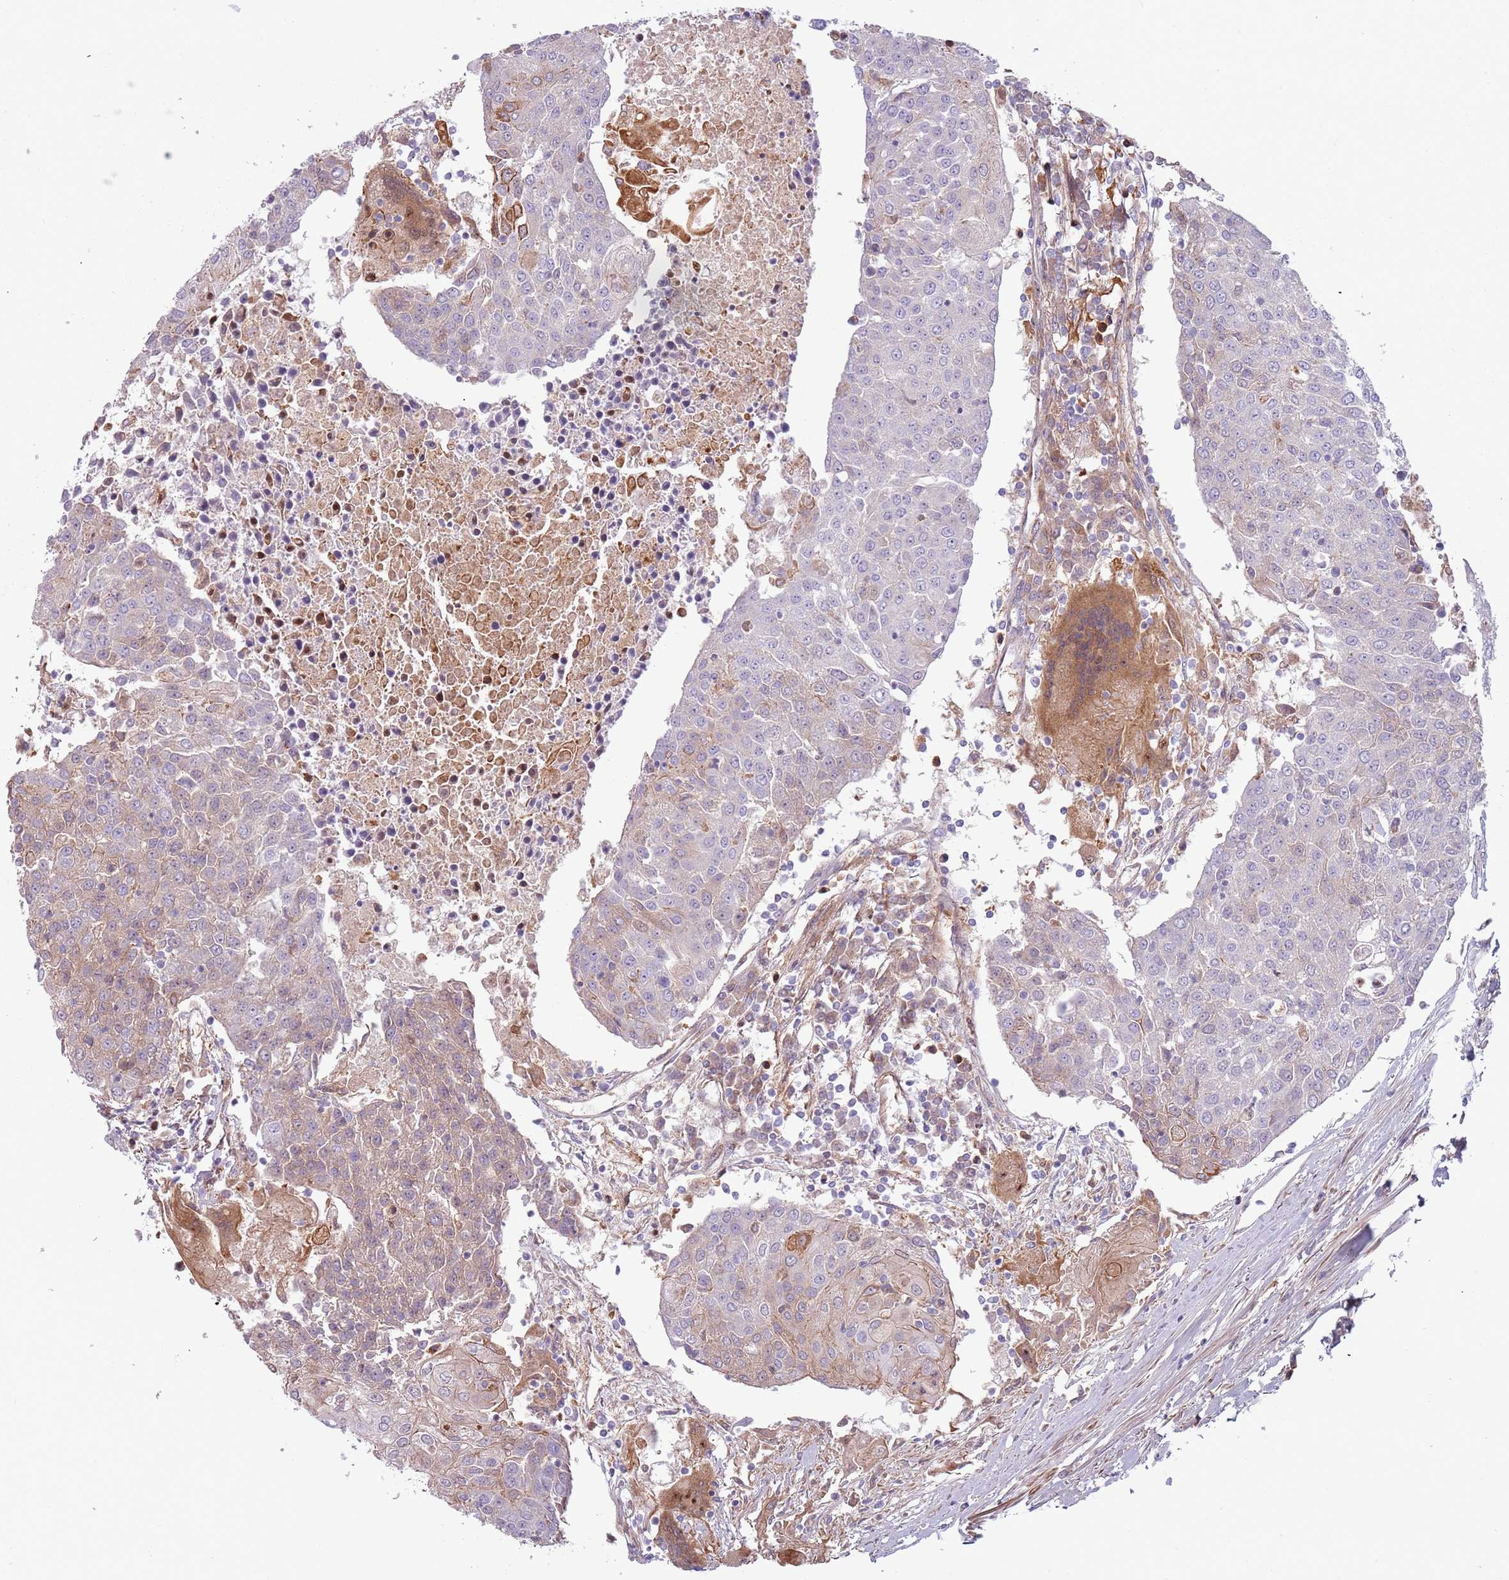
{"staining": {"intensity": "moderate", "quantity": "<25%", "location": "cytoplasmic/membranous"}, "tissue": "urothelial cancer", "cell_type": "Tumor cells", "image_type": "cancer", "snomed": [{"axis": "morphology", "description": "Urothelial carcinoma, High grade"}, {"axis": "topography", "description": "Urinary bladder"}], "caption": "Protein expression by immunohistochemistry exhibits moderate cytoplasmic/membranous staining in approximately <25% of tumor cells in urothelial carcinoma (high-grade).", "gene": "NADK", "patient": {"sex": "female", "age": 85}}